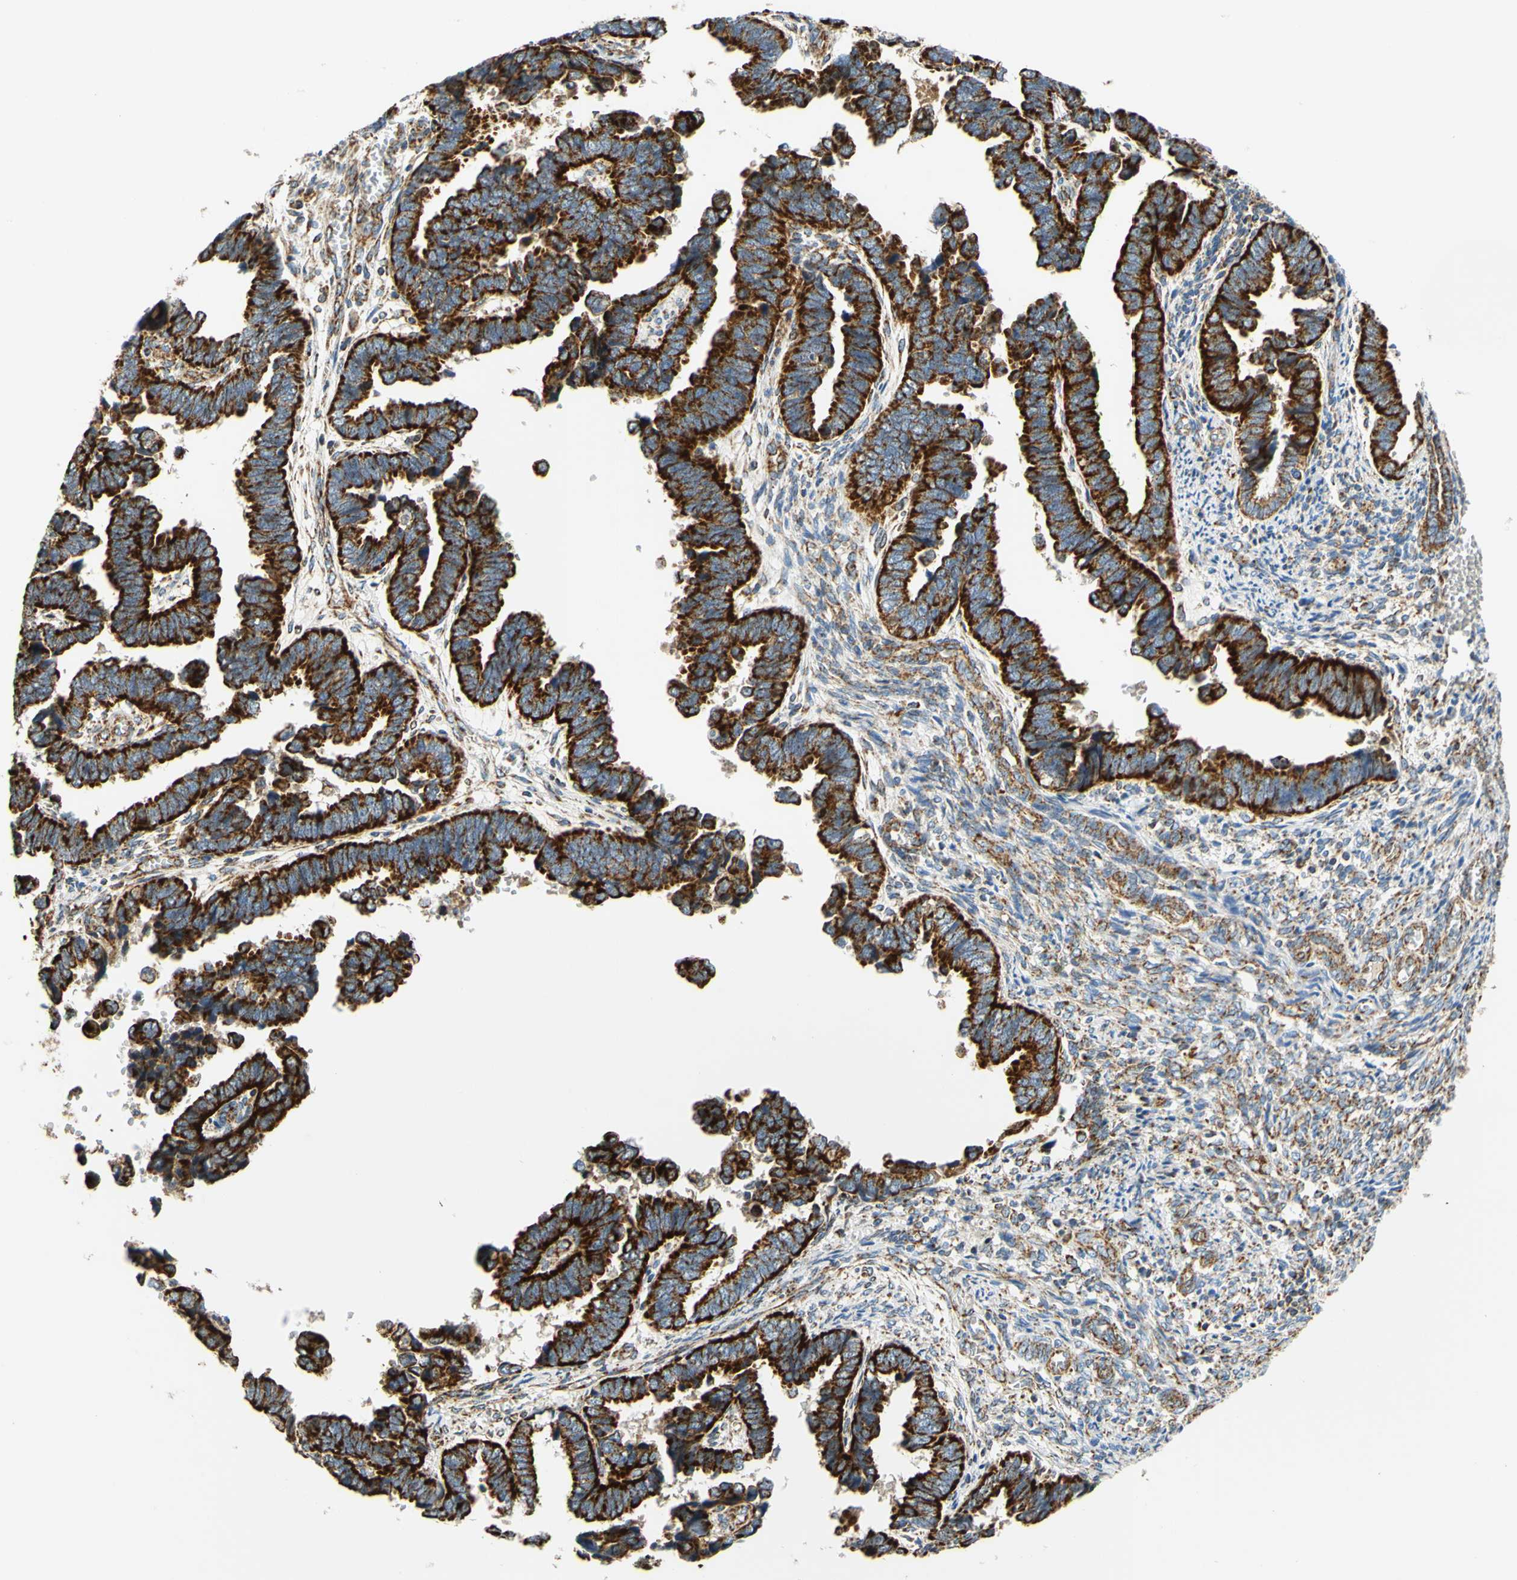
{"staining": {"intensity": "strong", "quantity": ">75%", "location": "cytoplasmic/membranous"}, "tissue": "endometrial cancer", "cell_type": "Tumor cells", "image_type": "cancer", "snomed": [{"axis": "morphology", "description": "Adenocarcinoma, NOS"}, {"axis": "topography", "description": "Endometrium"}], "caption": "Strong cytoplasmic/membranous staining for a protein is present in approximately >75% of tumor cells of adenocarcinoma (endometrial) using IHC.", "gene": "MAVS", "patient": {"sex": "female", "age": 75}}